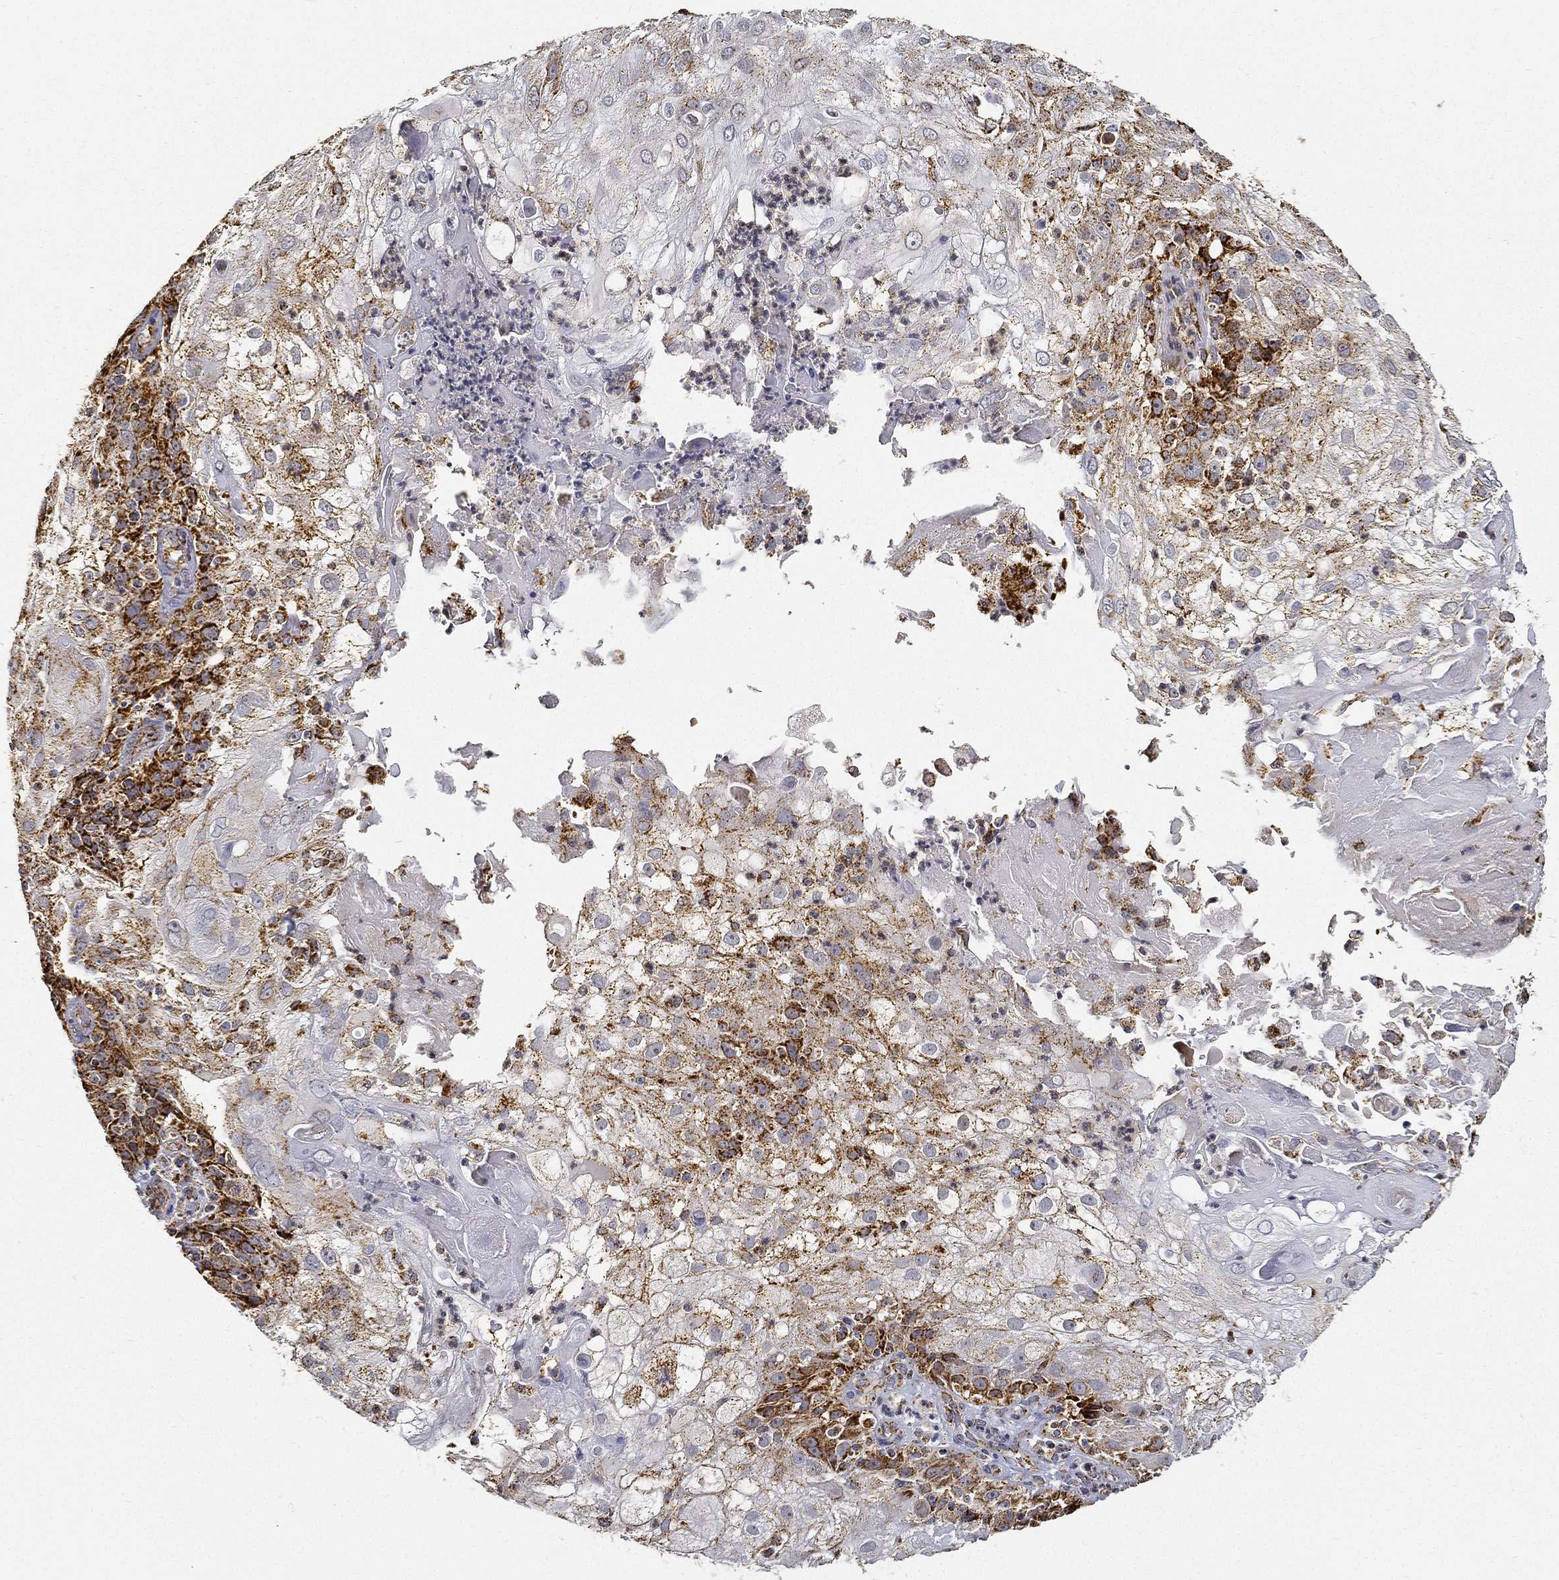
{"staining": {"intensity": "strong", "quantity": "<25%", "location": "cytoplasmic/membranous"}, "tissue": "skin cancer", "cell_type": "Tumor cells", "image_type": "cancer", "snomed": [{"axis": "morphology", "description": "Normal tissue, NOS"}, {"axis": "morphology", "description": "Squamous cell carcinoma, NOS"}, {"axis": "topography", "description": "Skin"}], "caption": "Brown immunohistochemical staining in skin cancer reveals strong cytoplasmic/membranous positivity in approximately <25% of tumor cells.", "gene": "NDUFAB1", "patient": {"sex": "female", "age": 83}}